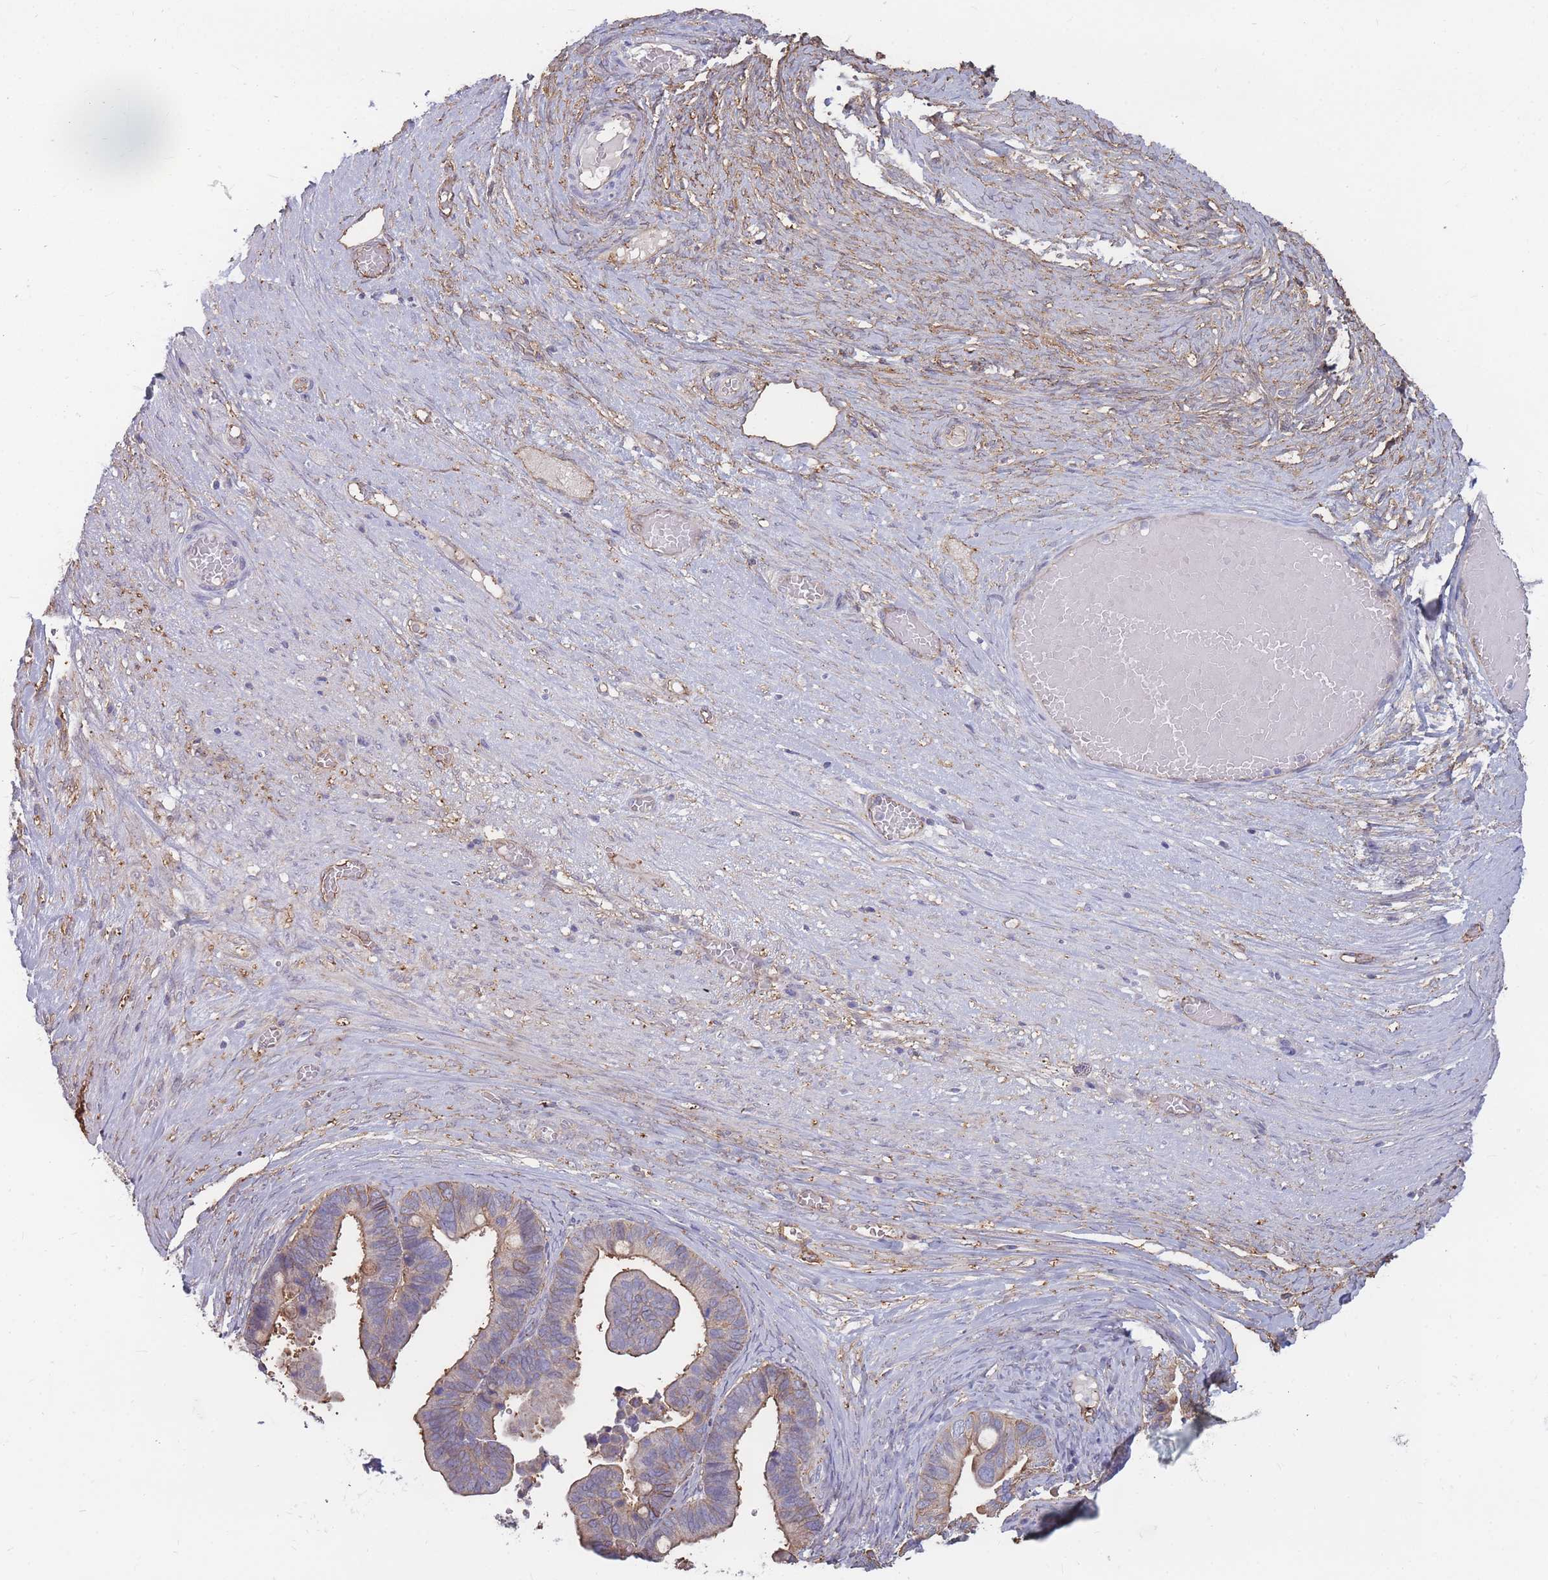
{"staining": {"intensity": "weak", "quantity": "25%-75%", "location": "cytoplasmic/membranous"}, "tissue": "ovarian cancer", "cell_type": "Tumor cells", "image_type": "cancer", "snomed": [{"axis": "morphology", "description": "Cystadenocarcinoma, serous, NOS"}, {"axis": "topography", "description": "Ovary"}], "caption": "A brown stain labels weak cytoplasmic/membranous staining of a protein in human ovarian cancer (serous cystadenocarcinoma) tumor cells.", "gene": "GNA11", "patient": {"sex": "female", "age": 56}}